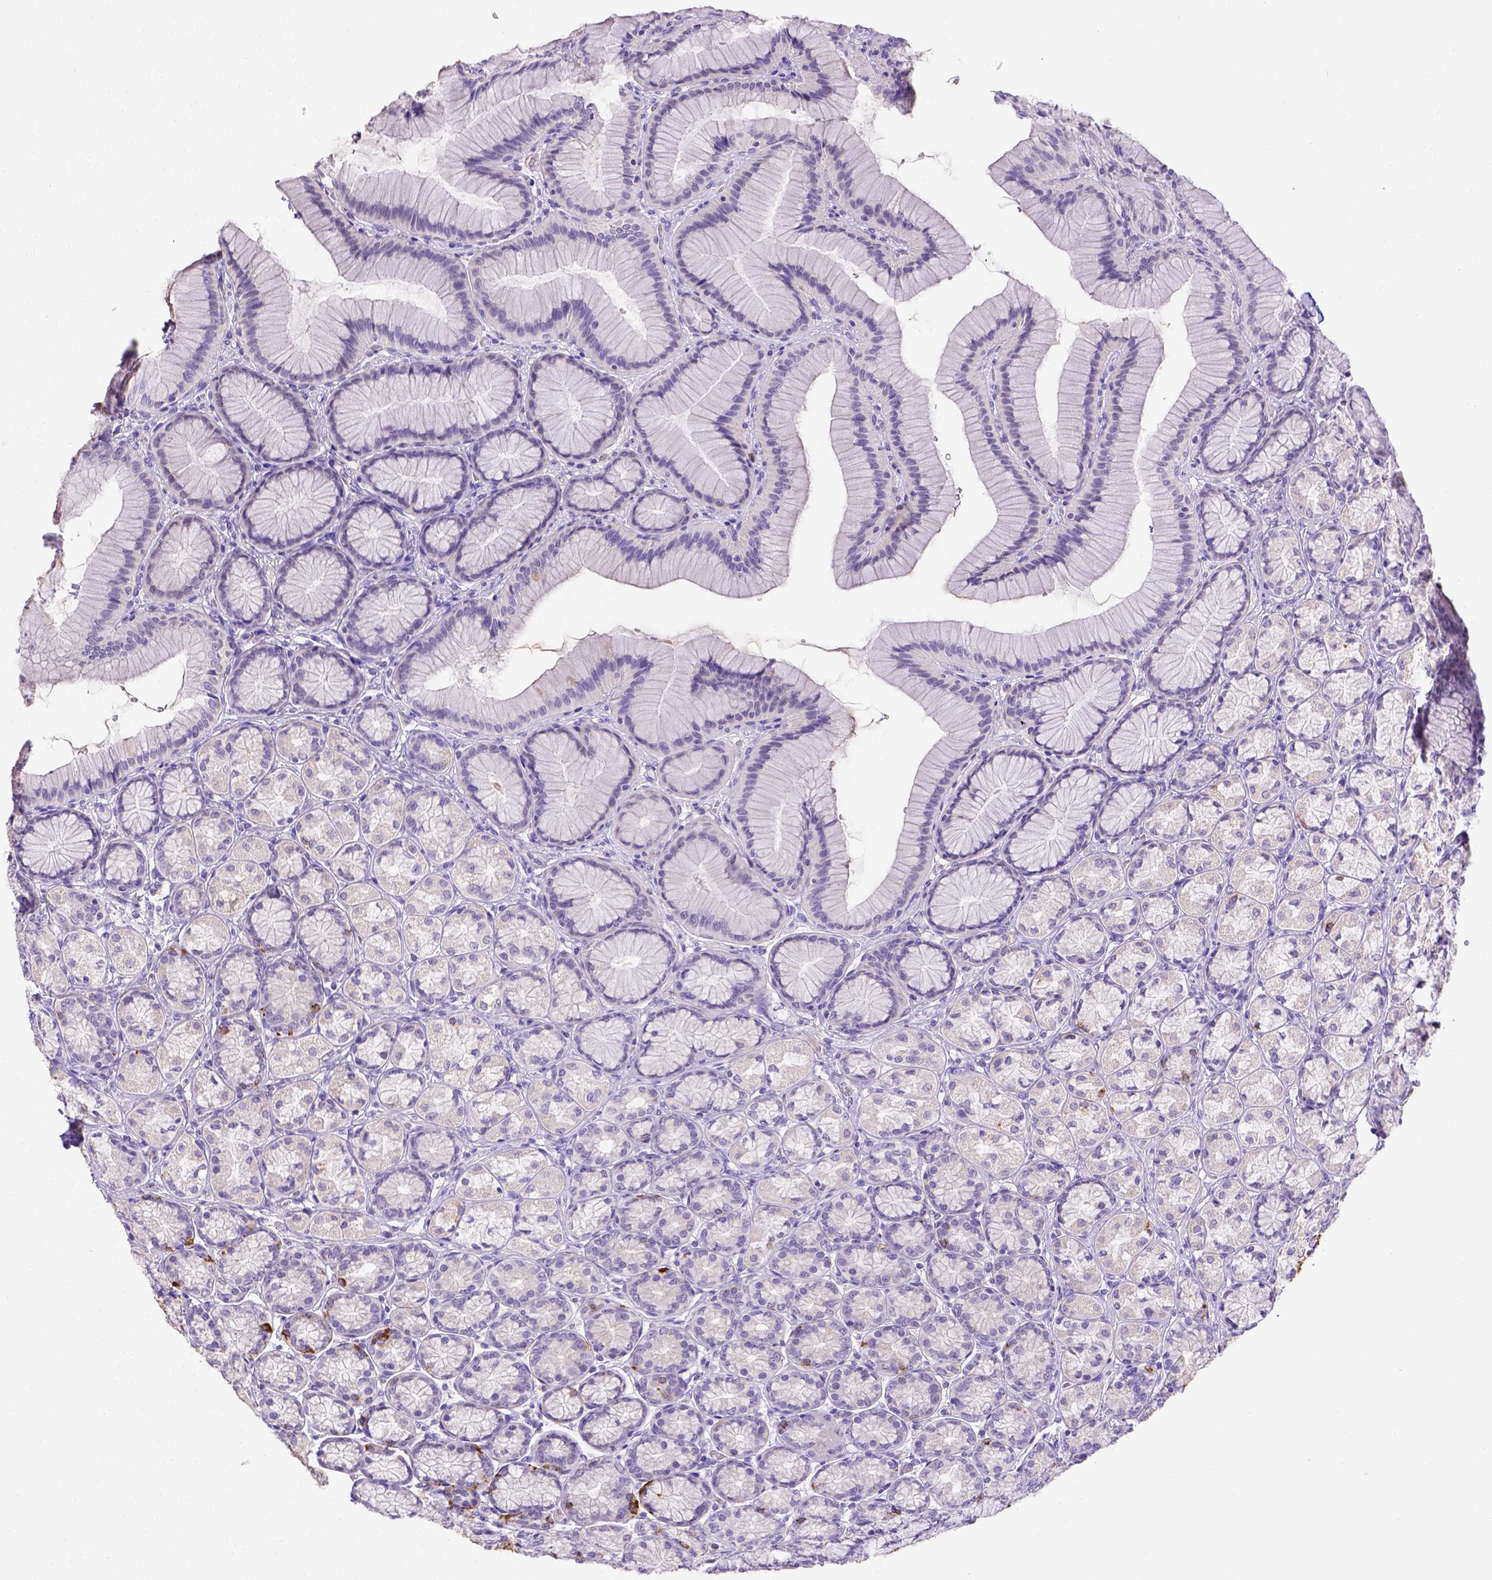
{"staining": {"intensity": "moderate", "quantity": "25%-75%", "location": "cytoplasmic/membranous"}, "tissue": "stomach", "cell_type": "Glandular cells", "image_type": "normal", "snomed": [{"axis": "morphology", "description": "Normal tissue, NOS"}, {"axis": "morphology", "description": "Adenocarcinoma, NOS"}, {"axis": "morphology", "description": "Adenocarcinoma, High grade"}, {"axis": "topography", "description": "Stomach, upper"}, {"axis": "topography", "description": "Stomach"}], "caption": "Immunohistochemical staining of benign stomach exhibits 25%-75% levels of moderate cytoplasmic/membranous protein positivity in approximately 25%-75% of glandular cells. (brown staining indicates protein expression, while blue staining denotes nuclei).", "gene": "B3GAT1", "patient": {"sex": "female", "age": 65}}